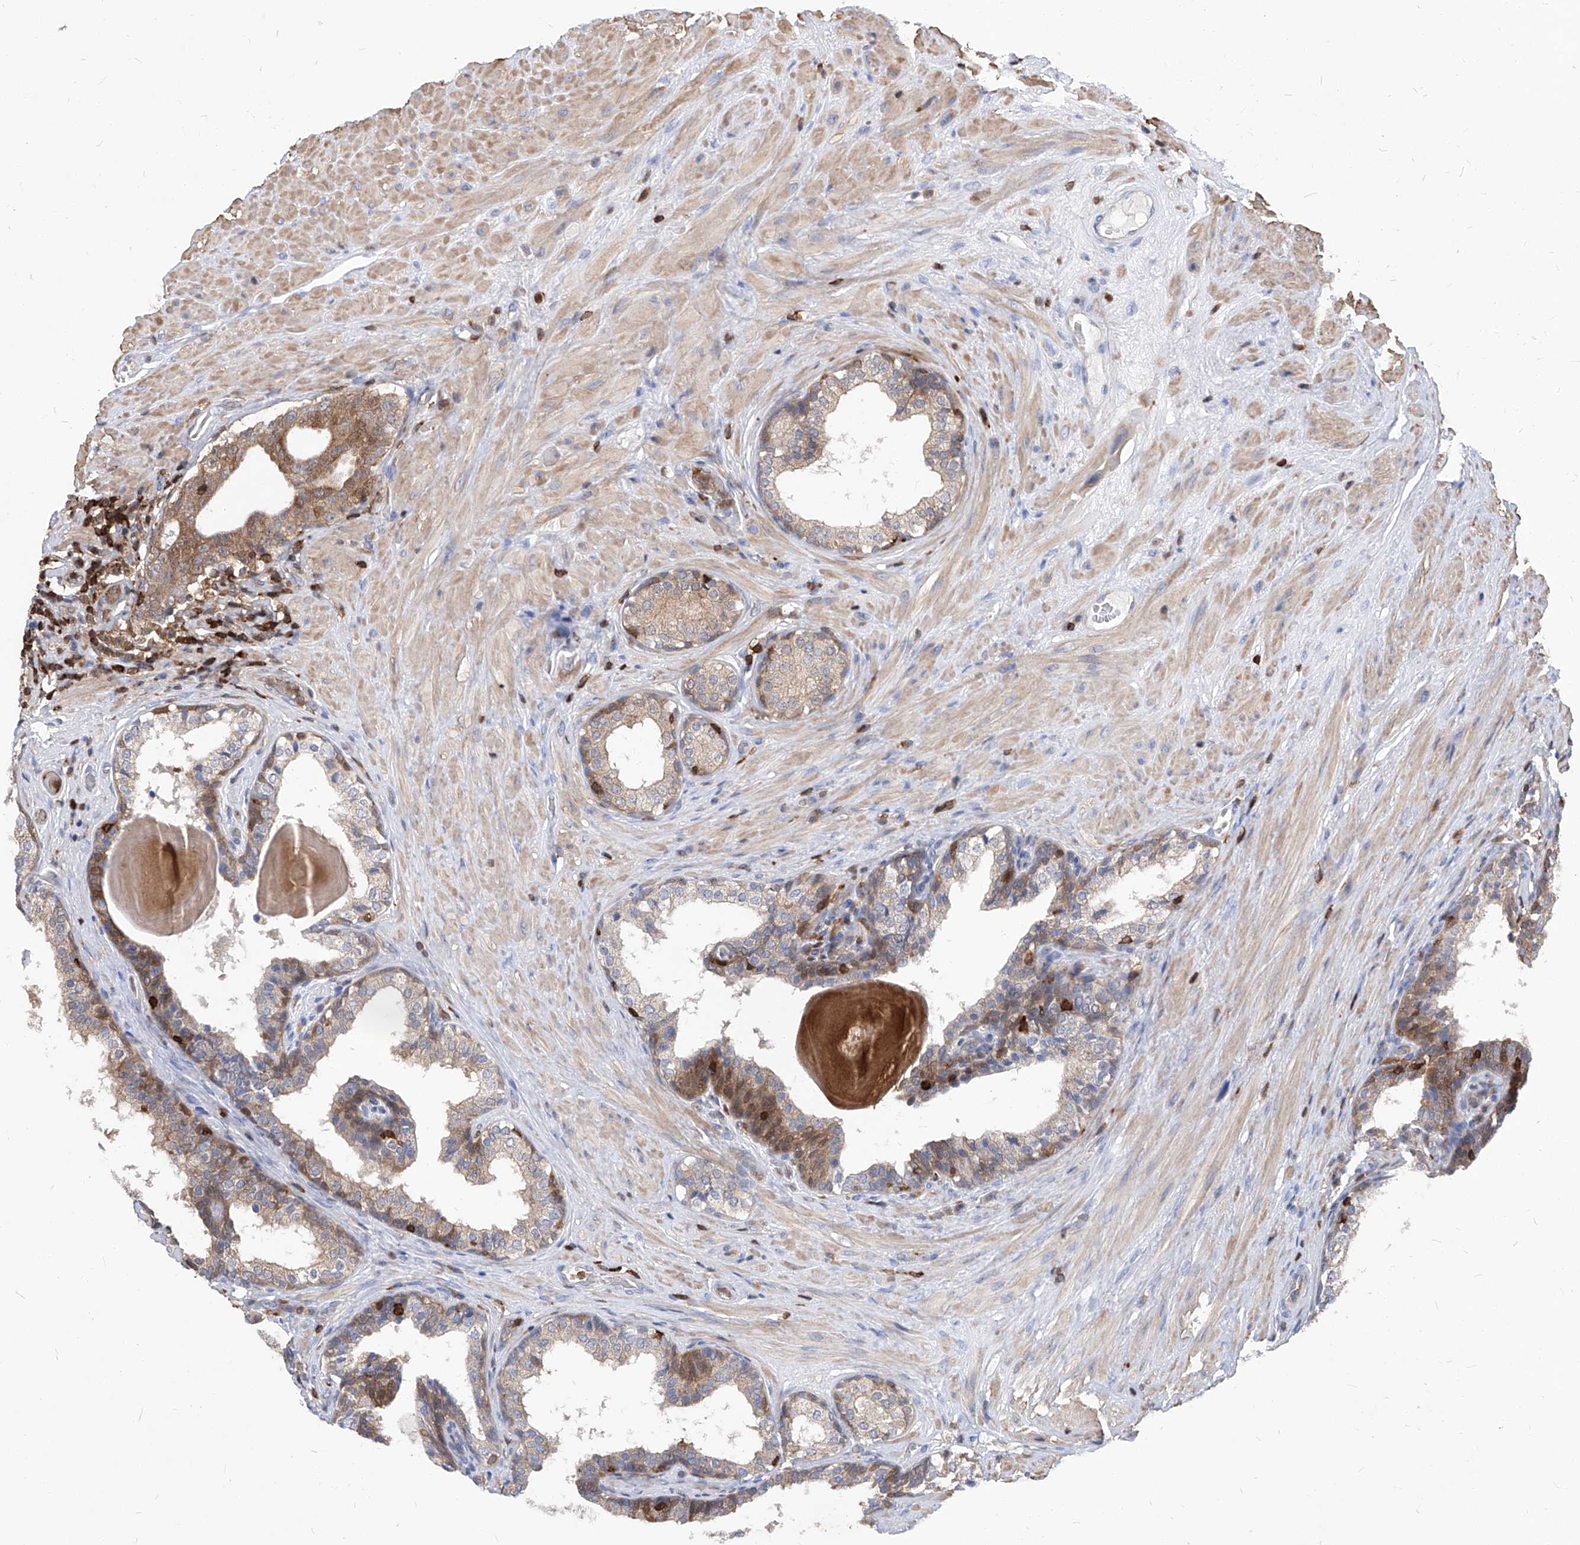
{"staining": {"intensity": "moderate", "quantity": "25%-75%", "location": "cytoplasmic/membranous"}, "tissue": "prostate cancer", "cell_type": "Tumor cells", "image_type": "cancer", "snomed": [{"axis": "morphology", "description": "Adenocarcinoma, High grade"}, {"axis": "topography", "description": "Prostate"}], "caption": "Prostate cancer (high-grade adenocarcinoma) tissue reveals moderate cytoplasmic/membranous expression in approximately 25%-75% of tumor cells, visualized by immunohistochemistry.", "gene": "ABRACL", "patient": {"sex": "male", "age": 56}}